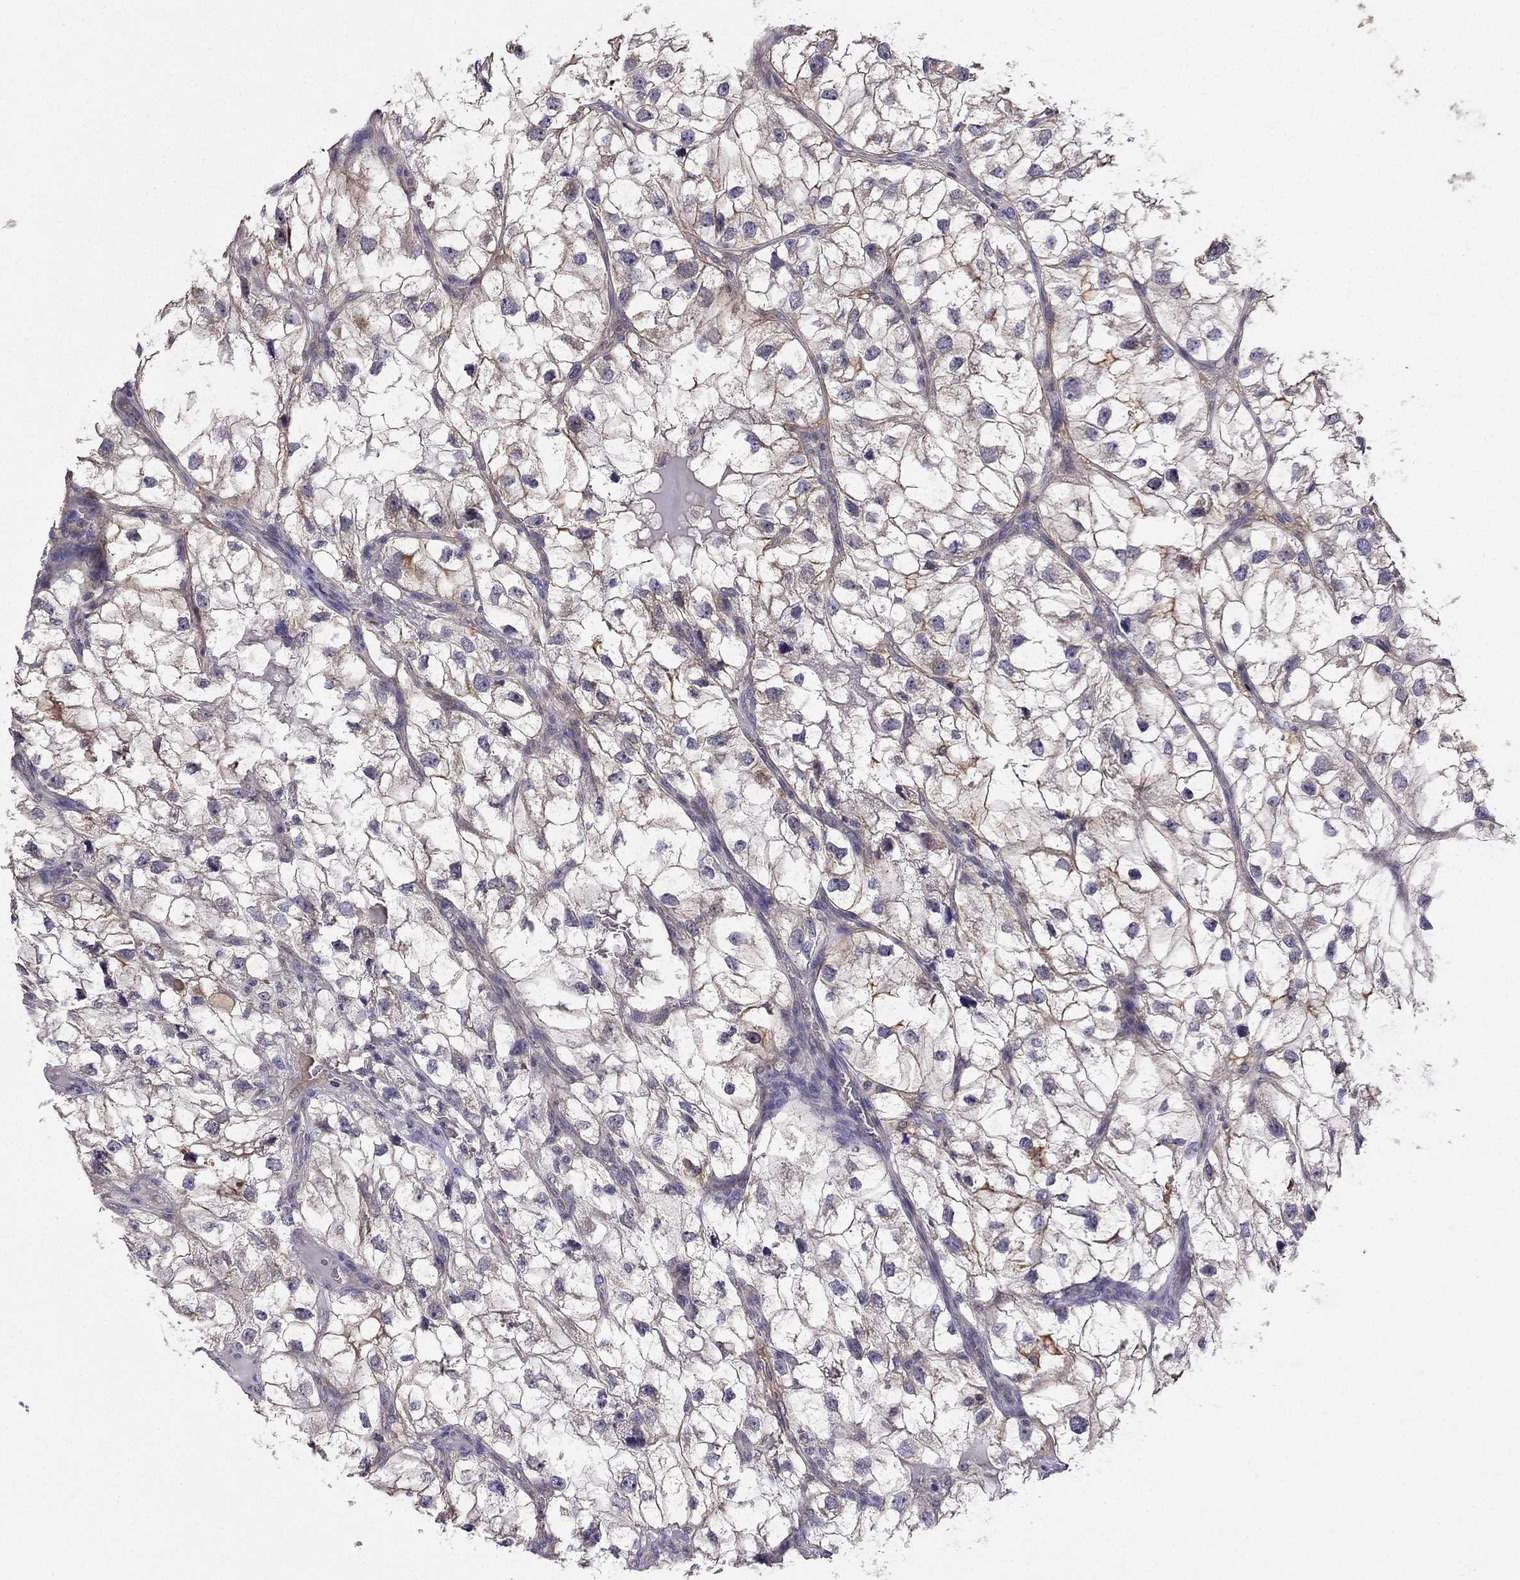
{"staining": {"intensity": "weak", "quantity": ">75%", "location": "cytoplasmic/membranous"}, "tissue": "renal cancer", "cell_type": "Tumor cells", "image_type": "cancer", "snomed": [{"axis": "morphology", "description": "Adenocarcinoma, NOS"}, {"axis": "topography", "description": "Kidney"}], "caption": "Immunohistochemical staining of human renal cancer displays low levels of weak cytoplasmic/membranous staining in approximately >75% of tumor cells.", "gene": "SLC6A2", "patient": {"sex": "male", "age": 59}}